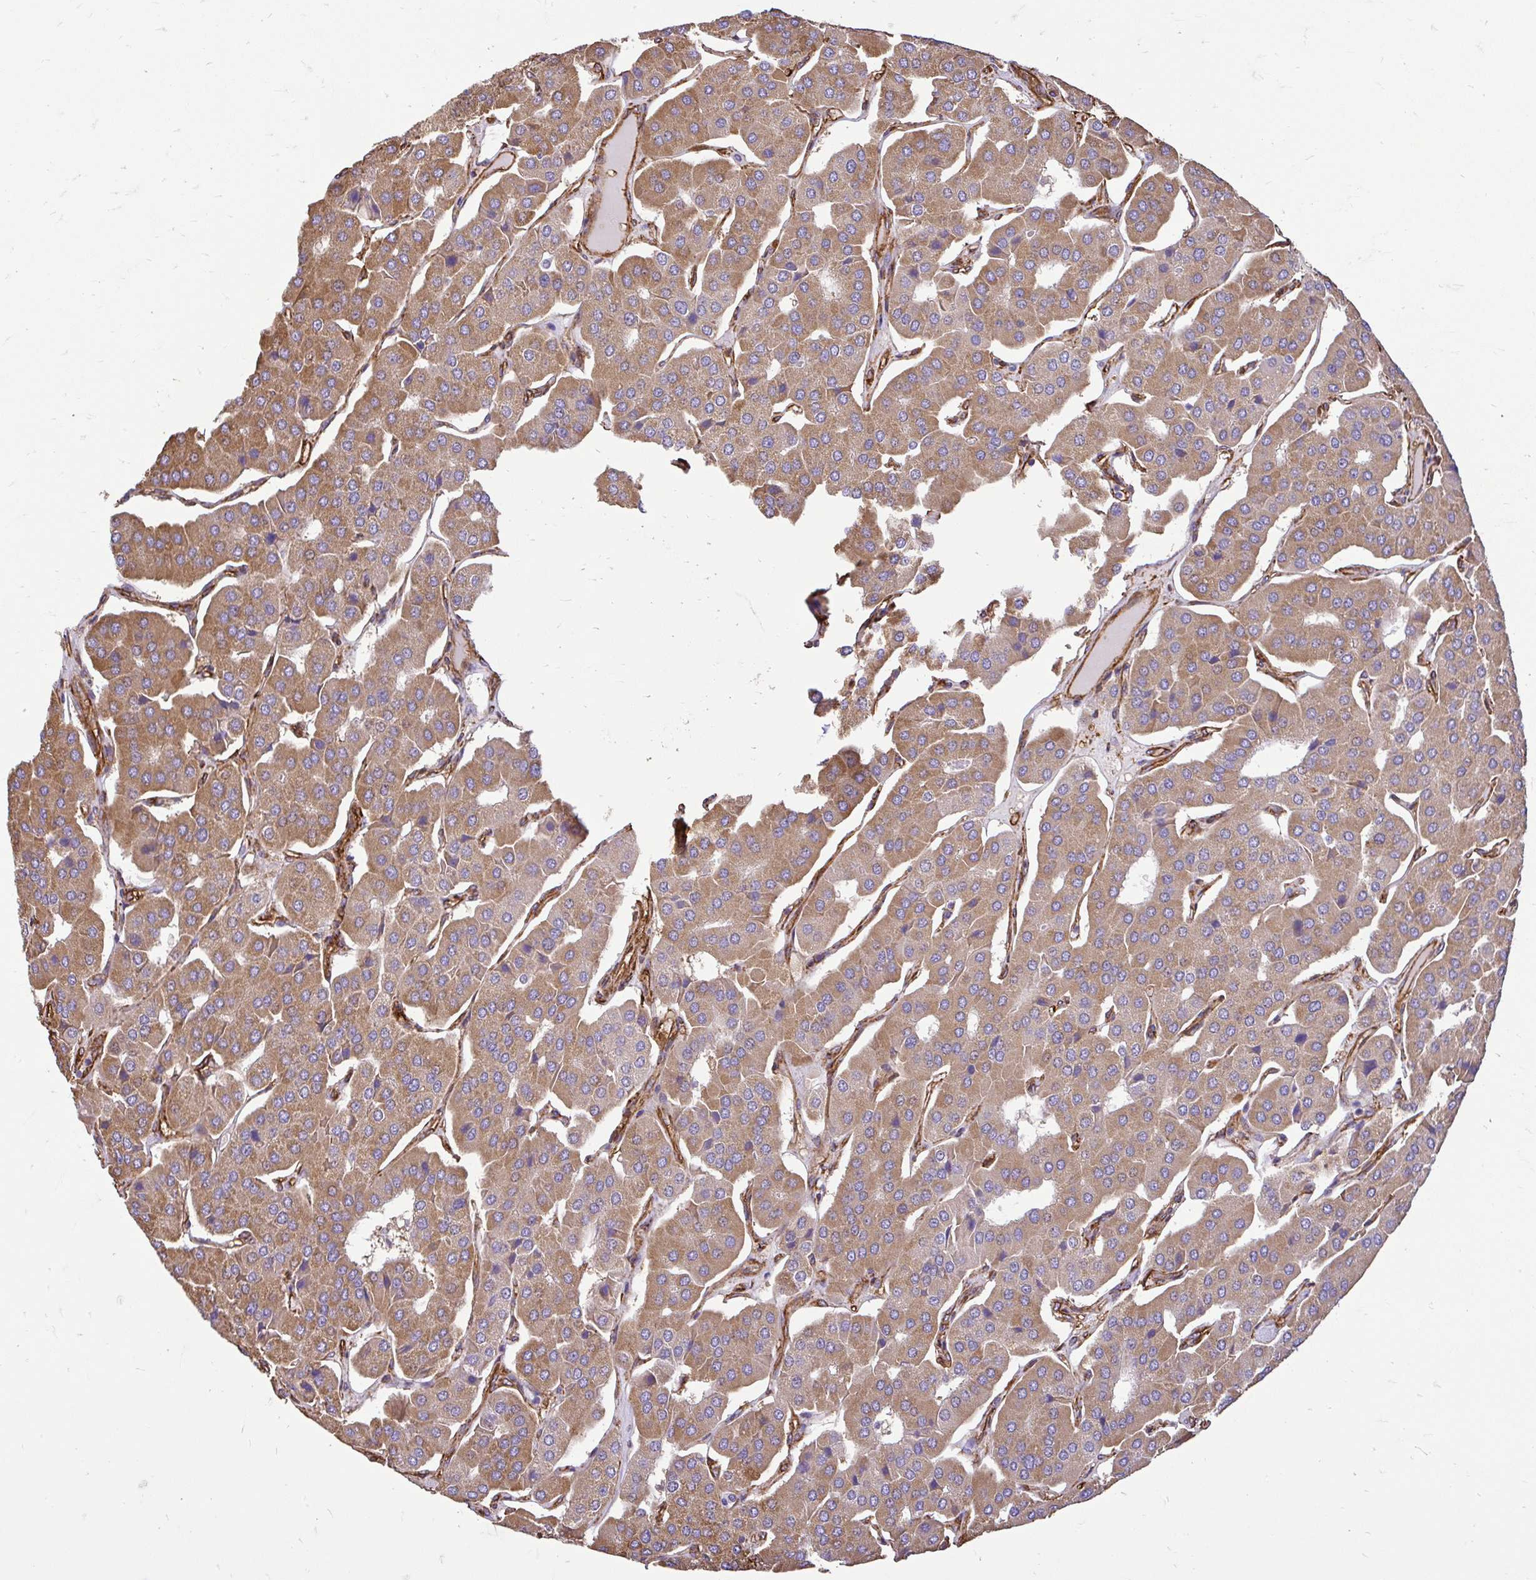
{"staining": {"intensity": "moderate", "quantity": ">75%", "location": "cytoplasmic/membranous"}, "tissue": "parathyroid gland", "cell_type": "Glandular cells", "image_type": "normal", "snomed": [{"axis": "morphology", "description": "Normal tissue, NOS"}, {"axis": "morphology", "description": "Adenoma, NOS"}, {"axis": "topography", "description": "Parathyroid gland"}], "caption": "Immunohistochemical staining of normal parathyroid gland displays medium levels of moderate cytoplasmic/membranous expression in approximately >75% of glandular cells.", "gene": "PTPRK", "patient": {"sex": "female", "age": 86}}